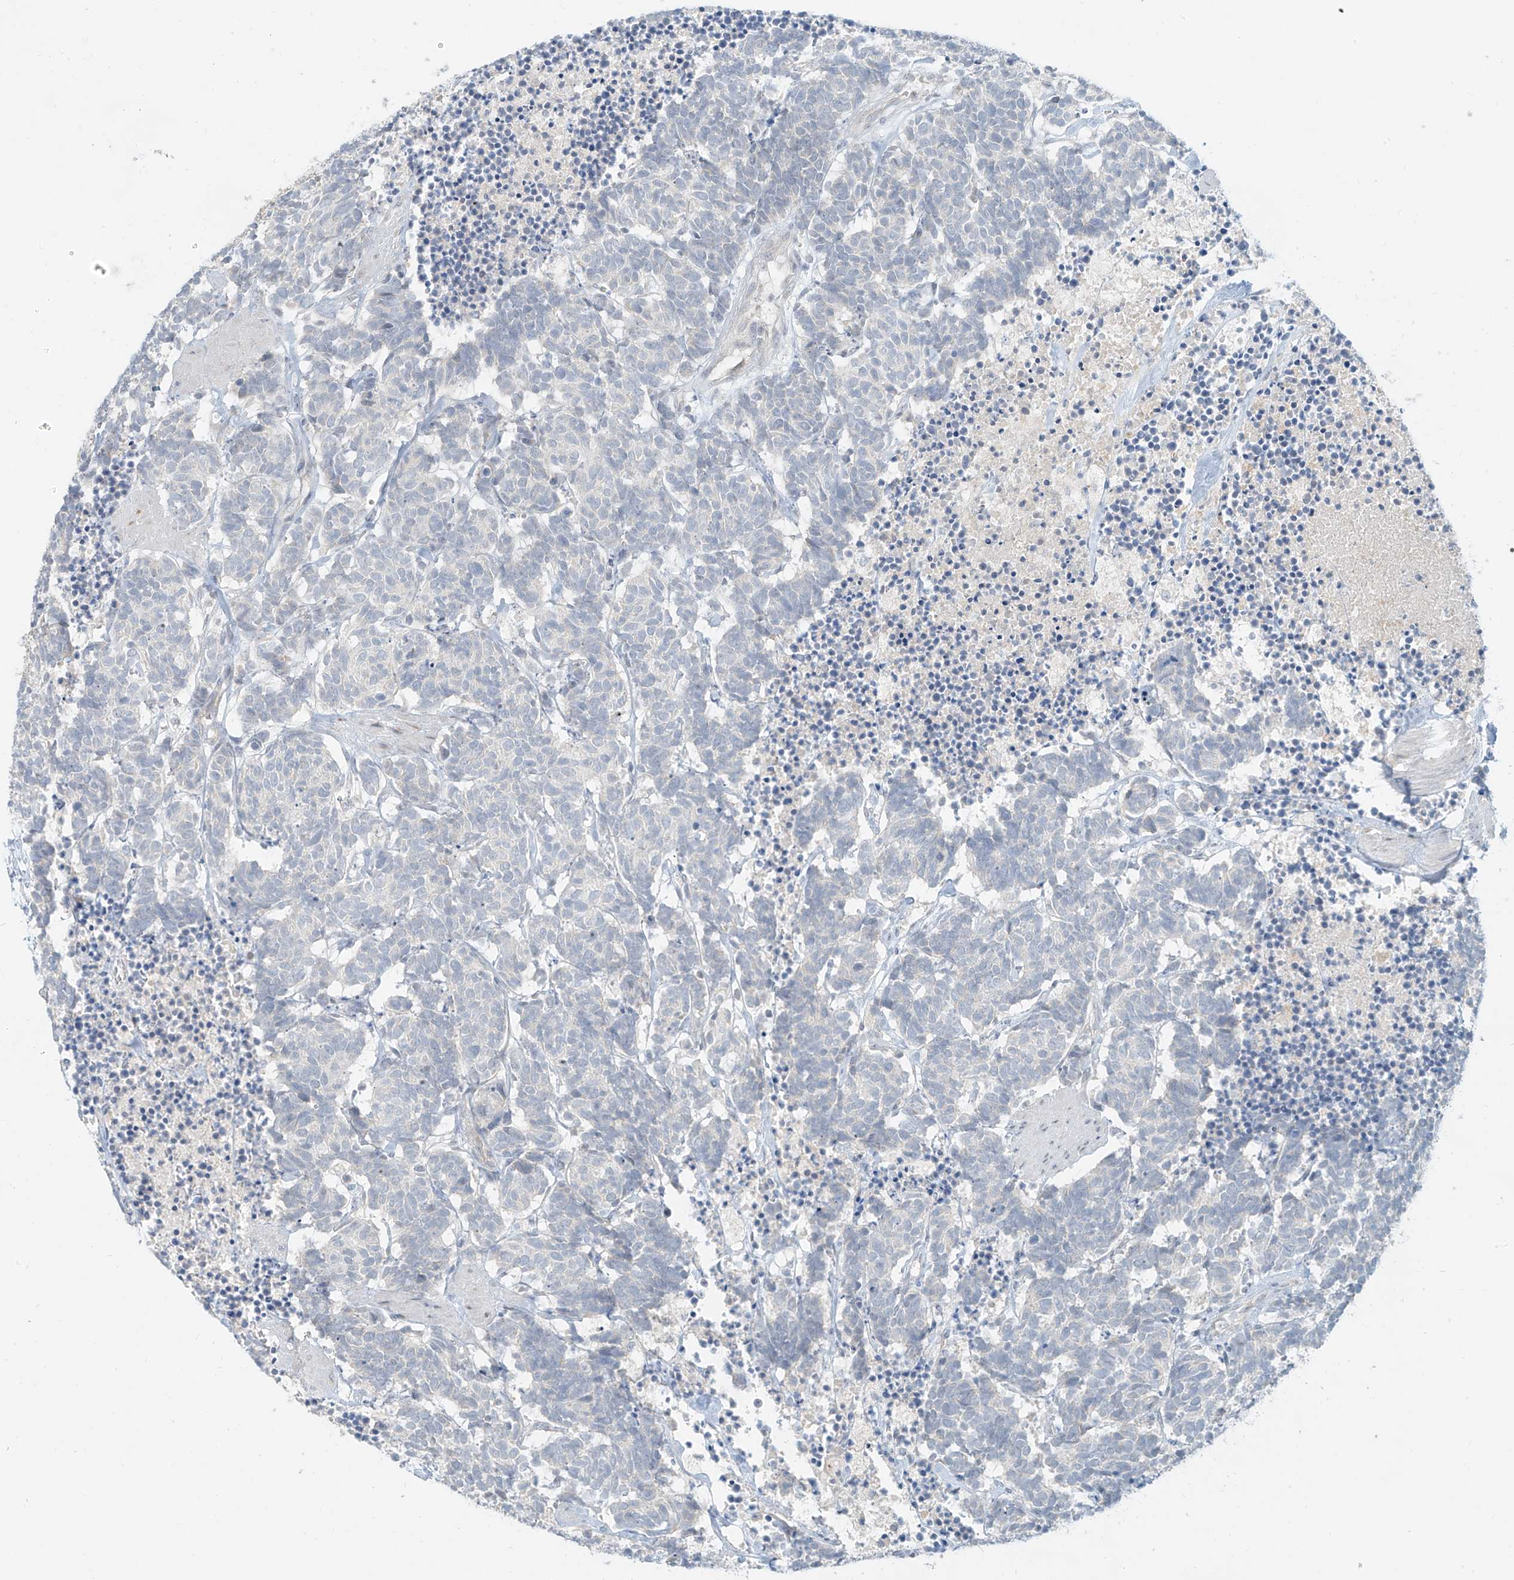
{"staining": {"intensity": "negative", "quantity": "none", "location": "none"}, "tissue": "carcinoid", "cell_type": "Tumor cells", "image_type": "cancer", "snomed": [{"axis": "morphology", "description": "Carcinoma, NOS"}, {"axis": "morphology", "description": "Carcinoid, malignant, NOS"}, {"axis": "topography", "description": "Urinary bladder"}], "caption": "This histopathology image is of carcinoma stained with immunohistochemistry (IHC) to label a protein in brown with the nuclei are counter-stained blue. There is no staining in tumor cells.", "gene": "C2orf42", "patient": {"sex": "male", "age": 57}}